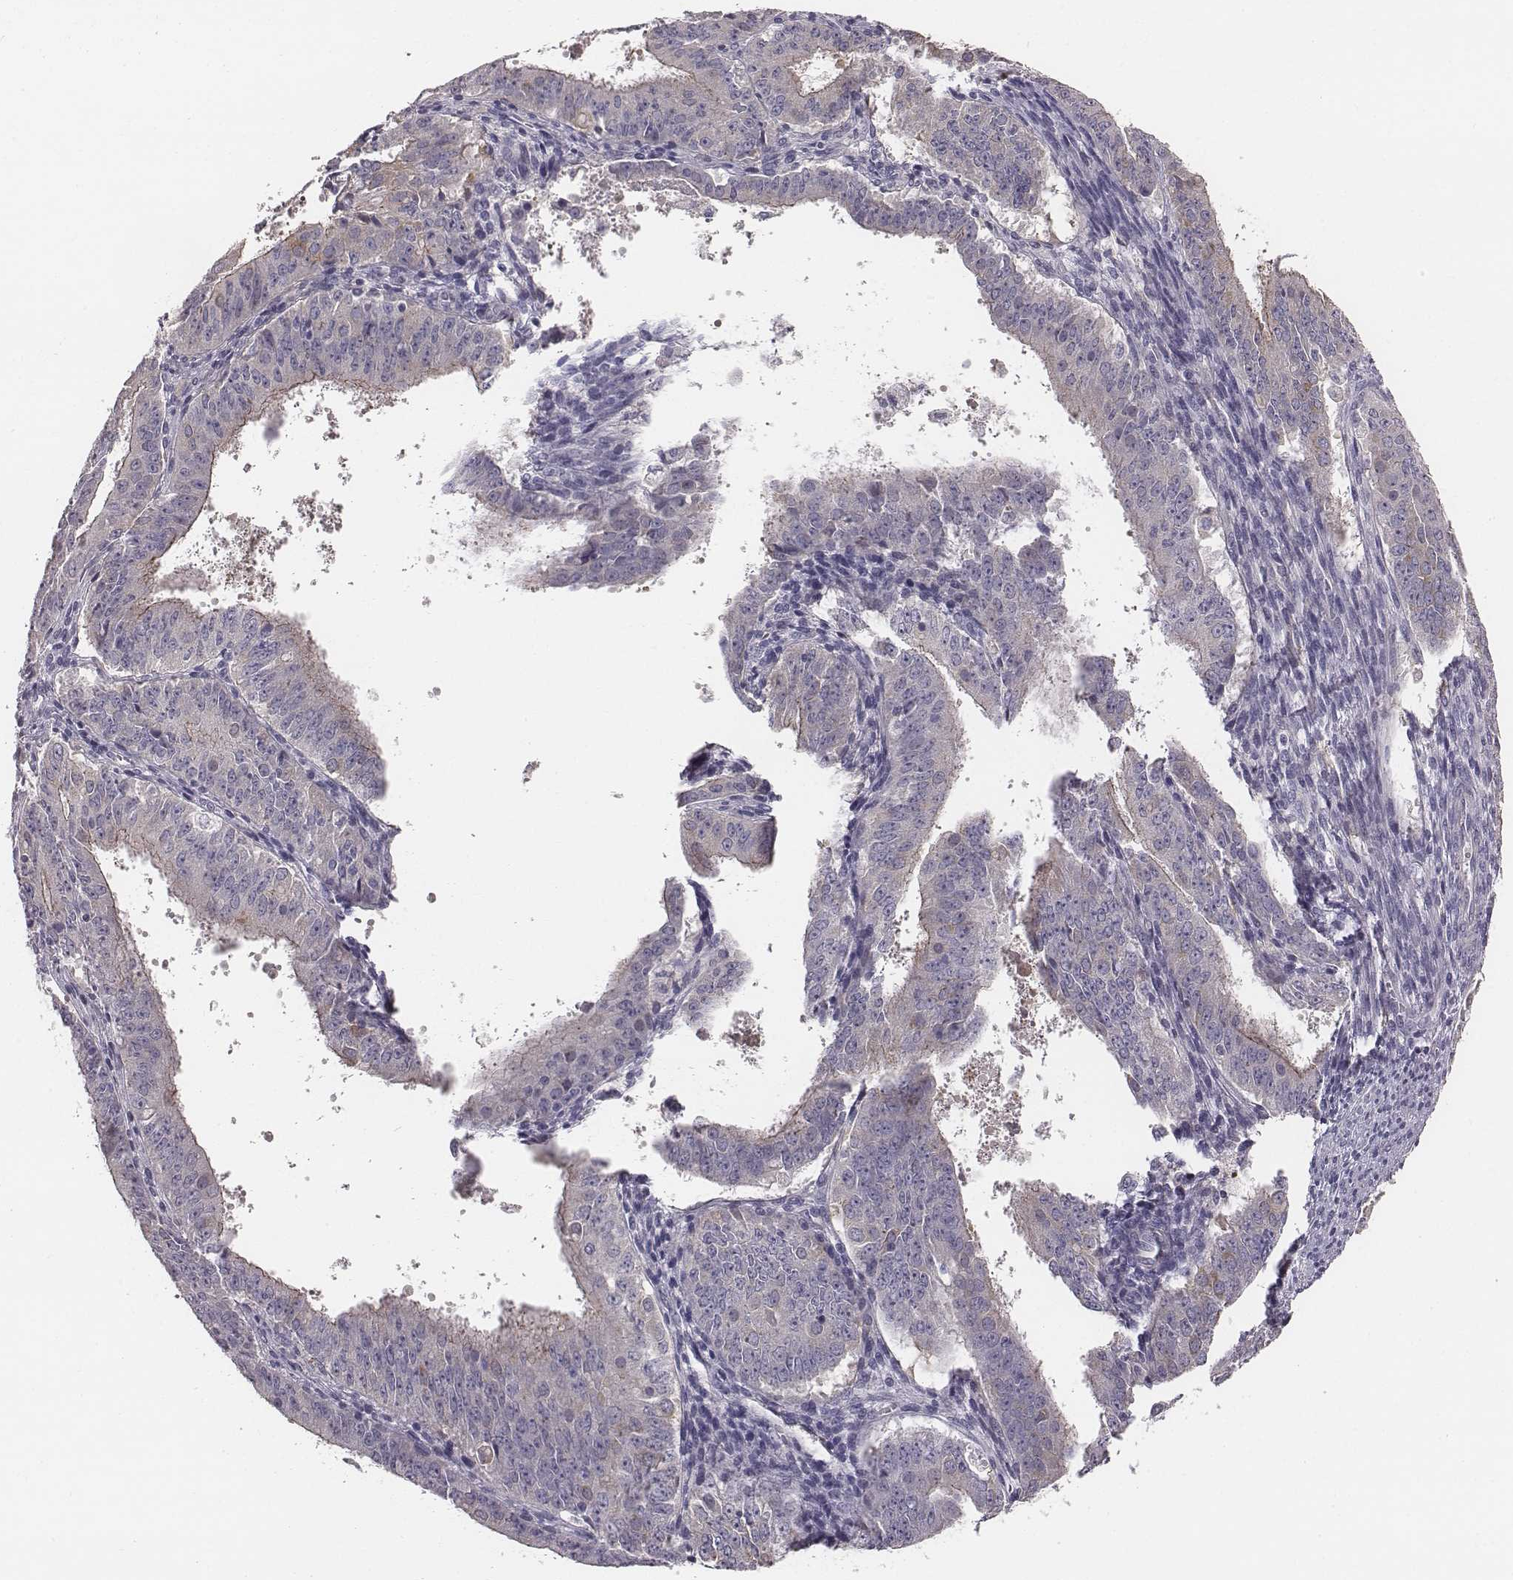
{"staining": {"intensity": "negative", "quantity": "none", "location": "none"}, "tissue": "ovarian cancer", "cell_type": "Tumor cells", "image_type": "cancer", "snomed": [{"axis": "morphology", "description": "Carcinoma, endometroid"}, {"axis": "topography", "description": "Ovary"}], "caption": "Ovarian cancer (endometroid carcinoma) was stained to show a protein in brown. There is no significant staining in tumor cells.", "gene": "PRKCZ", "patient": {"sex": "female", "age": 42}}